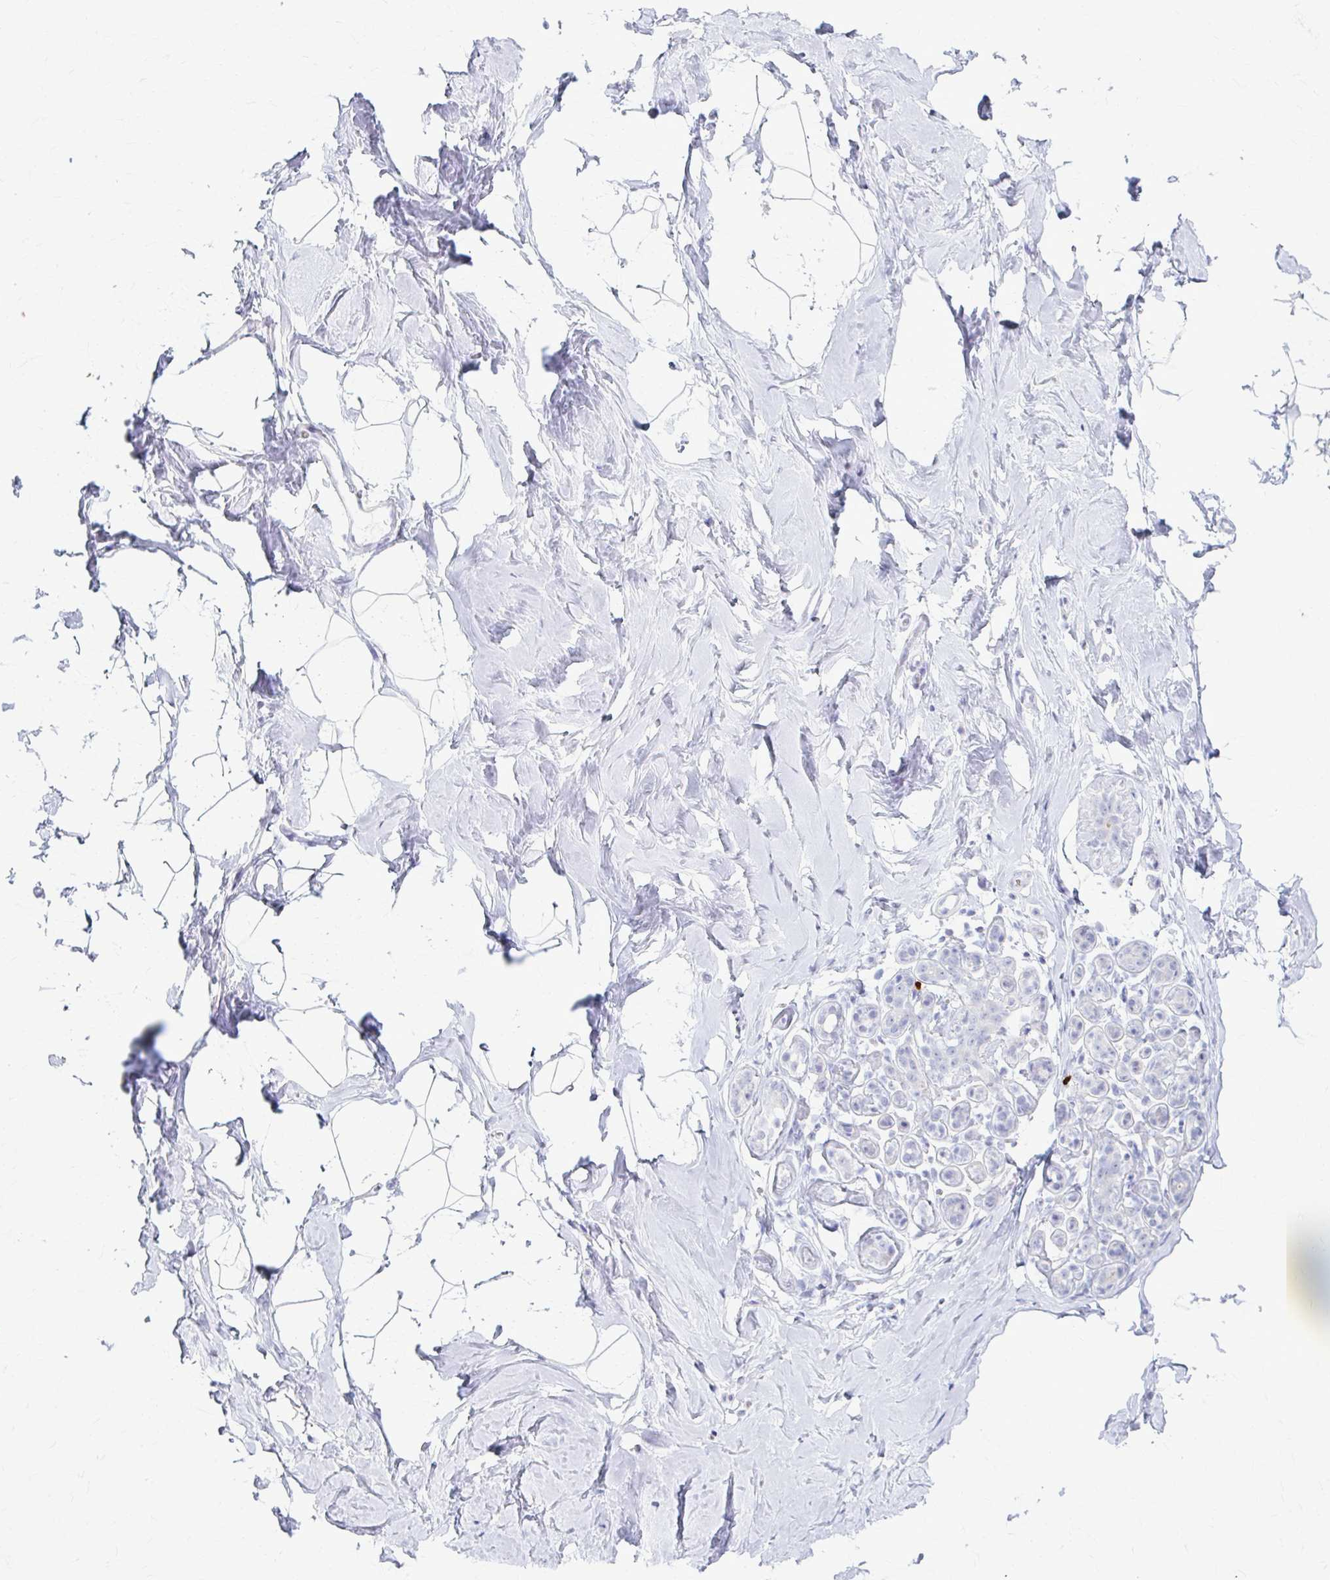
{"staining": {"intensity": "negative", "quantity": "none", "location": "none"}, "tissue": "breast", "cell_type": "Adipocytes", "image_type": "normal", "snomed": [{"axis": "morphology", "description": "Normal tissue, NOS"}, {"axis": "topography", "description": "Breast"}], "caption": "DAB (3,3'-diaminobenzidine) immunohistochemical staining of unremarkable breast reveals no significant positivity in adipocytes. (IHC, brightfield microscopy, high magnification).", "gene": "LDLRAP1", "patient": {"sex": "female", "age": 32}}